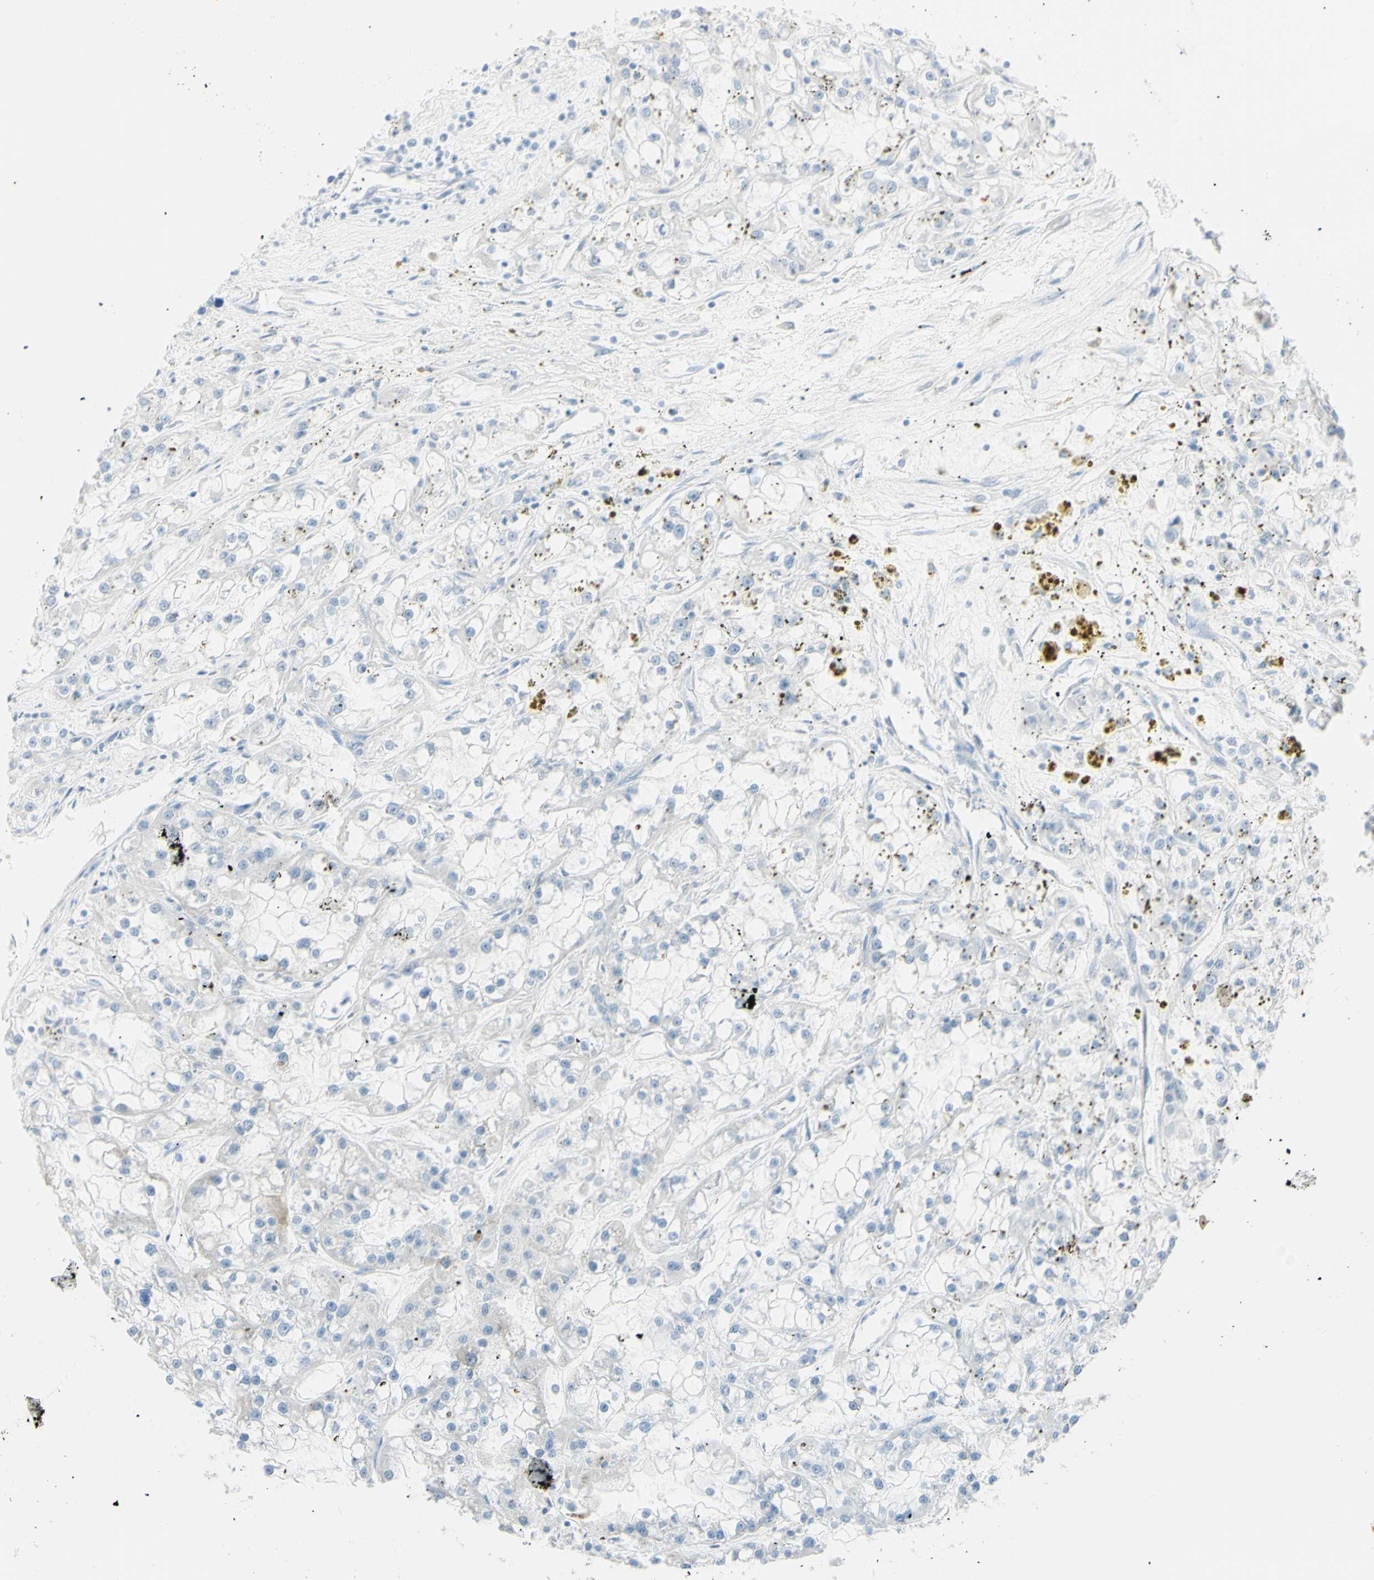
{"staining": {"intensity": "negative", "quantity": "none", "location": "none"}, "tissue": "renal cancer", "cell_type": "Tumor cells", "image_type": "cancer", "snomed": [{"axis": "morphology", "description": "Adenocarcinoma, NOS"}, {"axis": "topography", "description": "Kidney"}], "caption": "Renal cancer was stained to show a protein in brown. There is no significant expression in tumor cells.", "gene": "LETM1", "patient": {"sex": "female", "age": 52}}